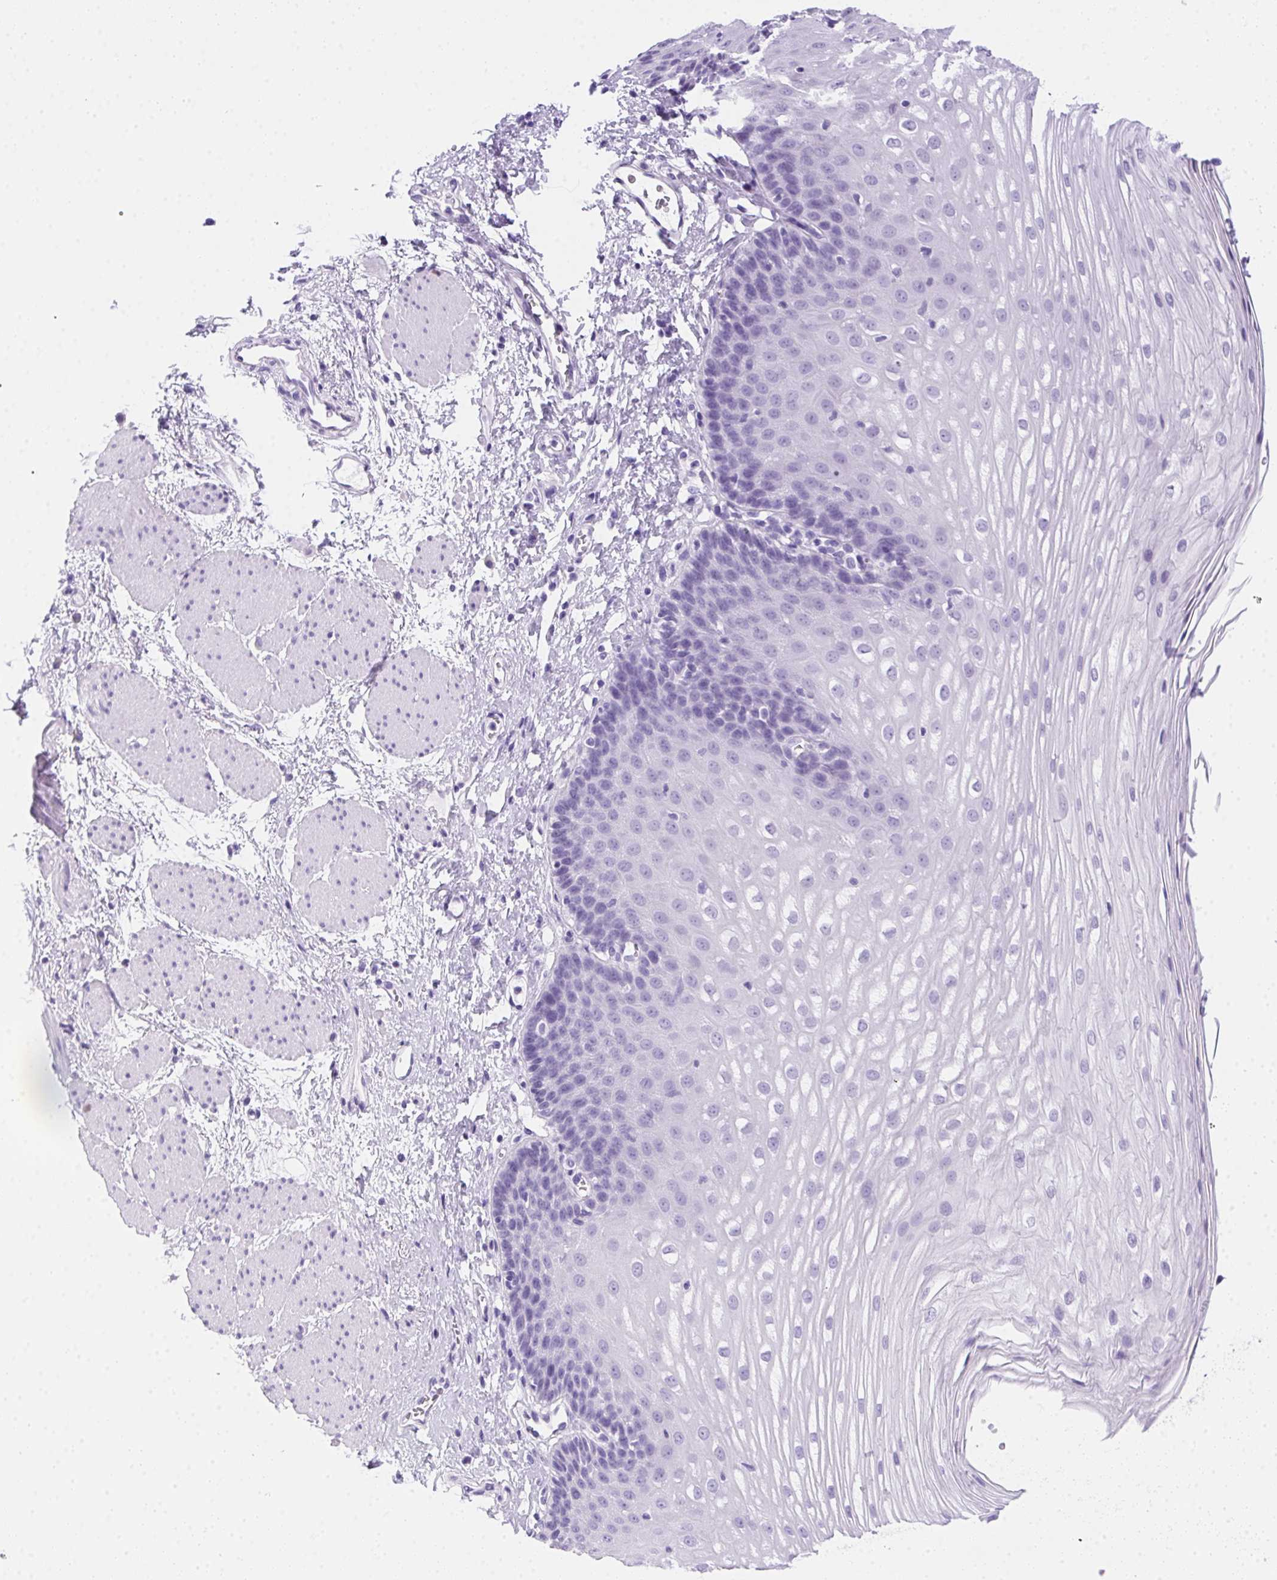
{"staining": {"intensity": "negative", "quantity": "none", "location": "none"}, "tissue": "esophagus", "cell_type": "Squamous epithelial cells", "image_type": "normal", "snomed": [{"axis": "morphology", "description": "Normal tissue, NOS"}, {"axis": "topography", "description": "Esophagus"}], "caption": "Unremarkable esophagus was stained to show a protein in brown. There is no significant expression in squamous epithelial cells.", "gene": "SPACA5B", "patient": {"sex": "male", "age": 62}}